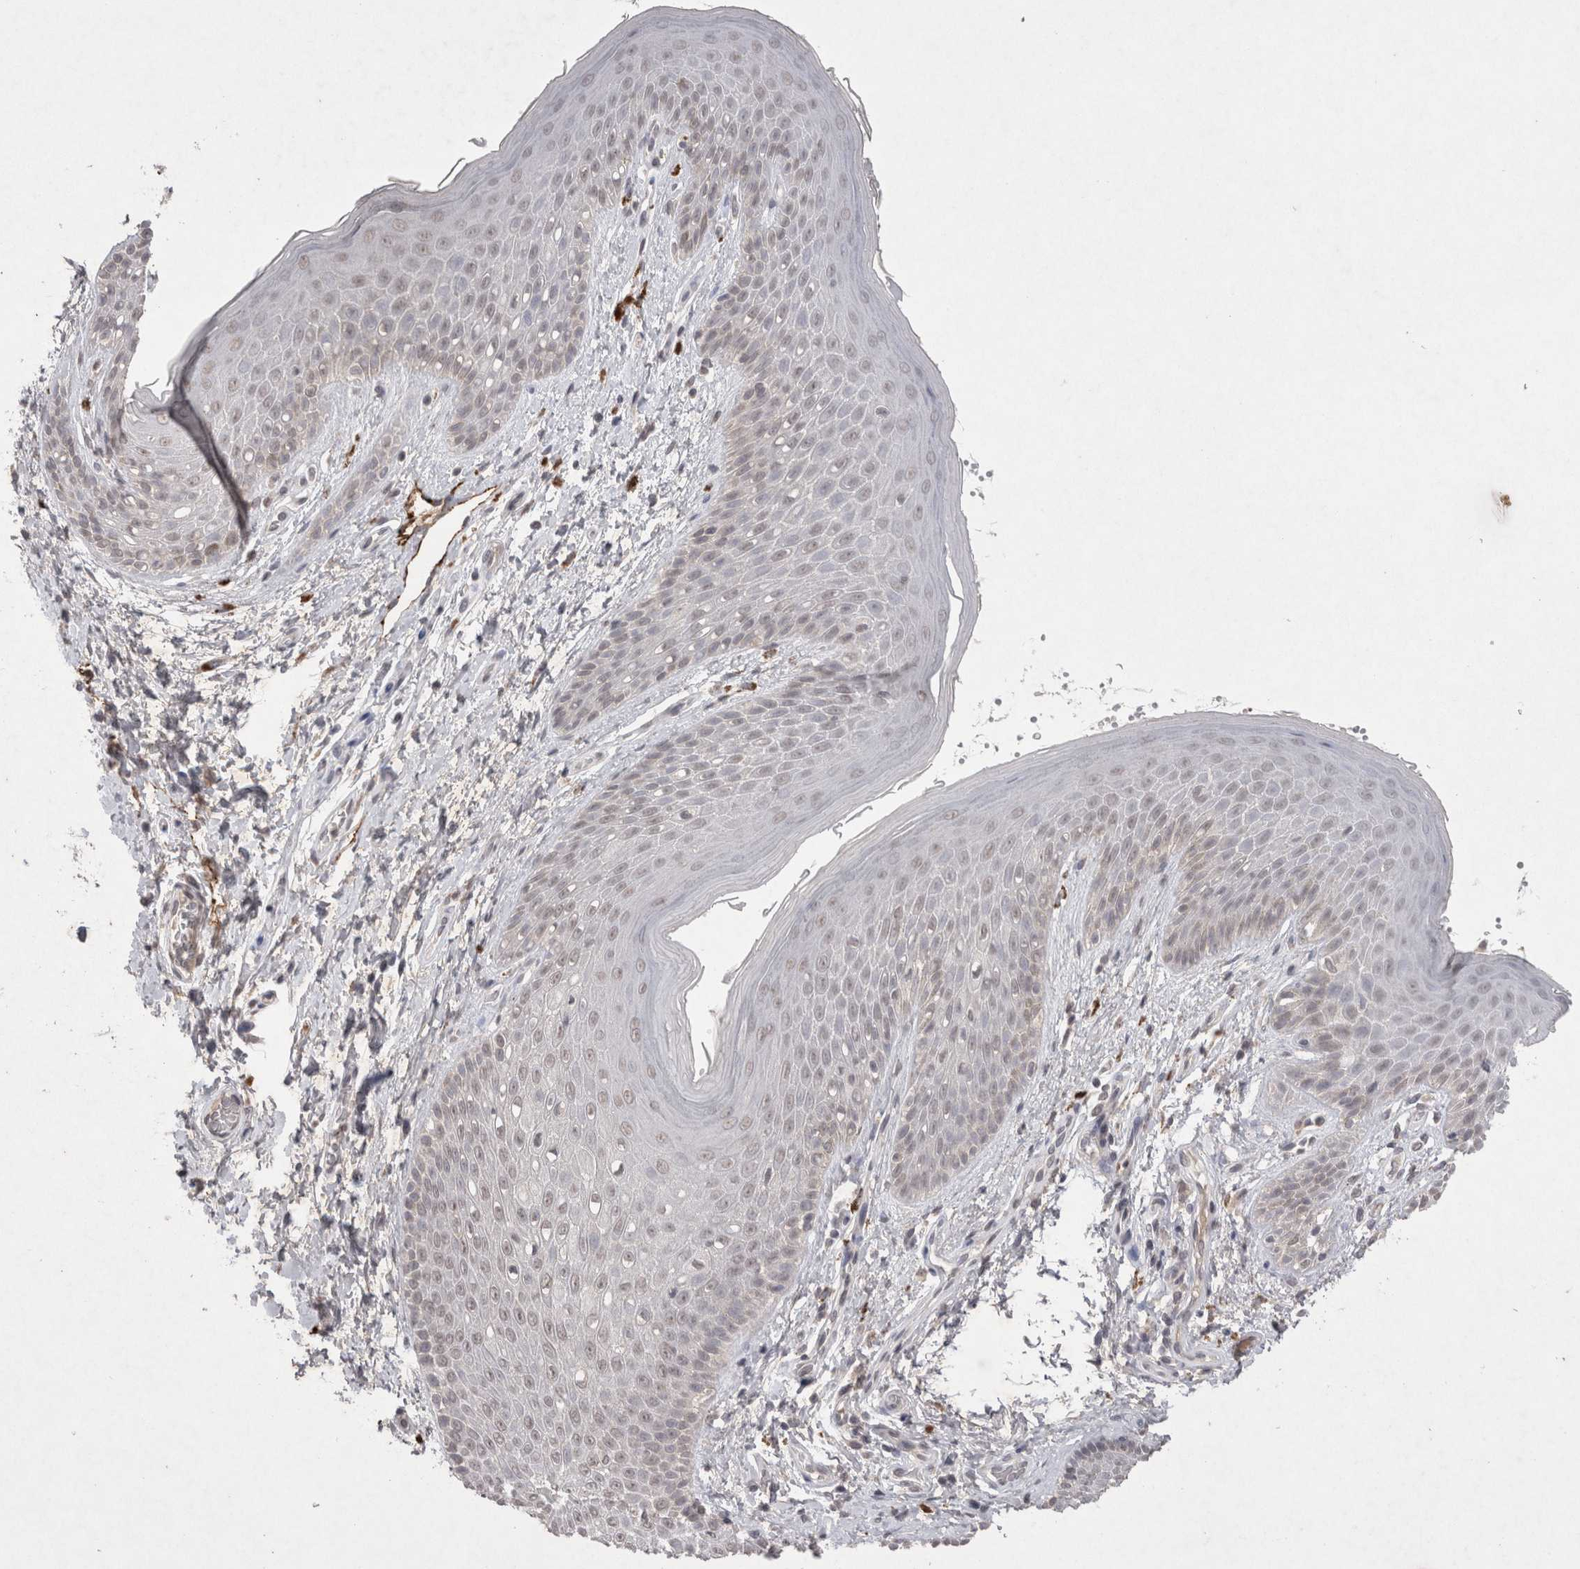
{"staining": {"intensity": "negative", "quantity": "none", "location": "none"}, "tissue": "skin", "cell_type": "Epidermal cells", "image_type": "normal", "snomed": [{"axis": "morphology", "description": "Normal tissue, NOS"}, {"axis": "topography", "description": "Anal"}], "caption": "This photomicrograph is of unremarkable skin stained with immunohistochemistry to label a protein in brown with the nuclei are counter-stained blue. There is no staining in epidermal cells. (Immunohistochemistry, brightfield microscopy, high magnification).", "gene": "LYVE1", "patient": {"sex": "male", "age": 74}}